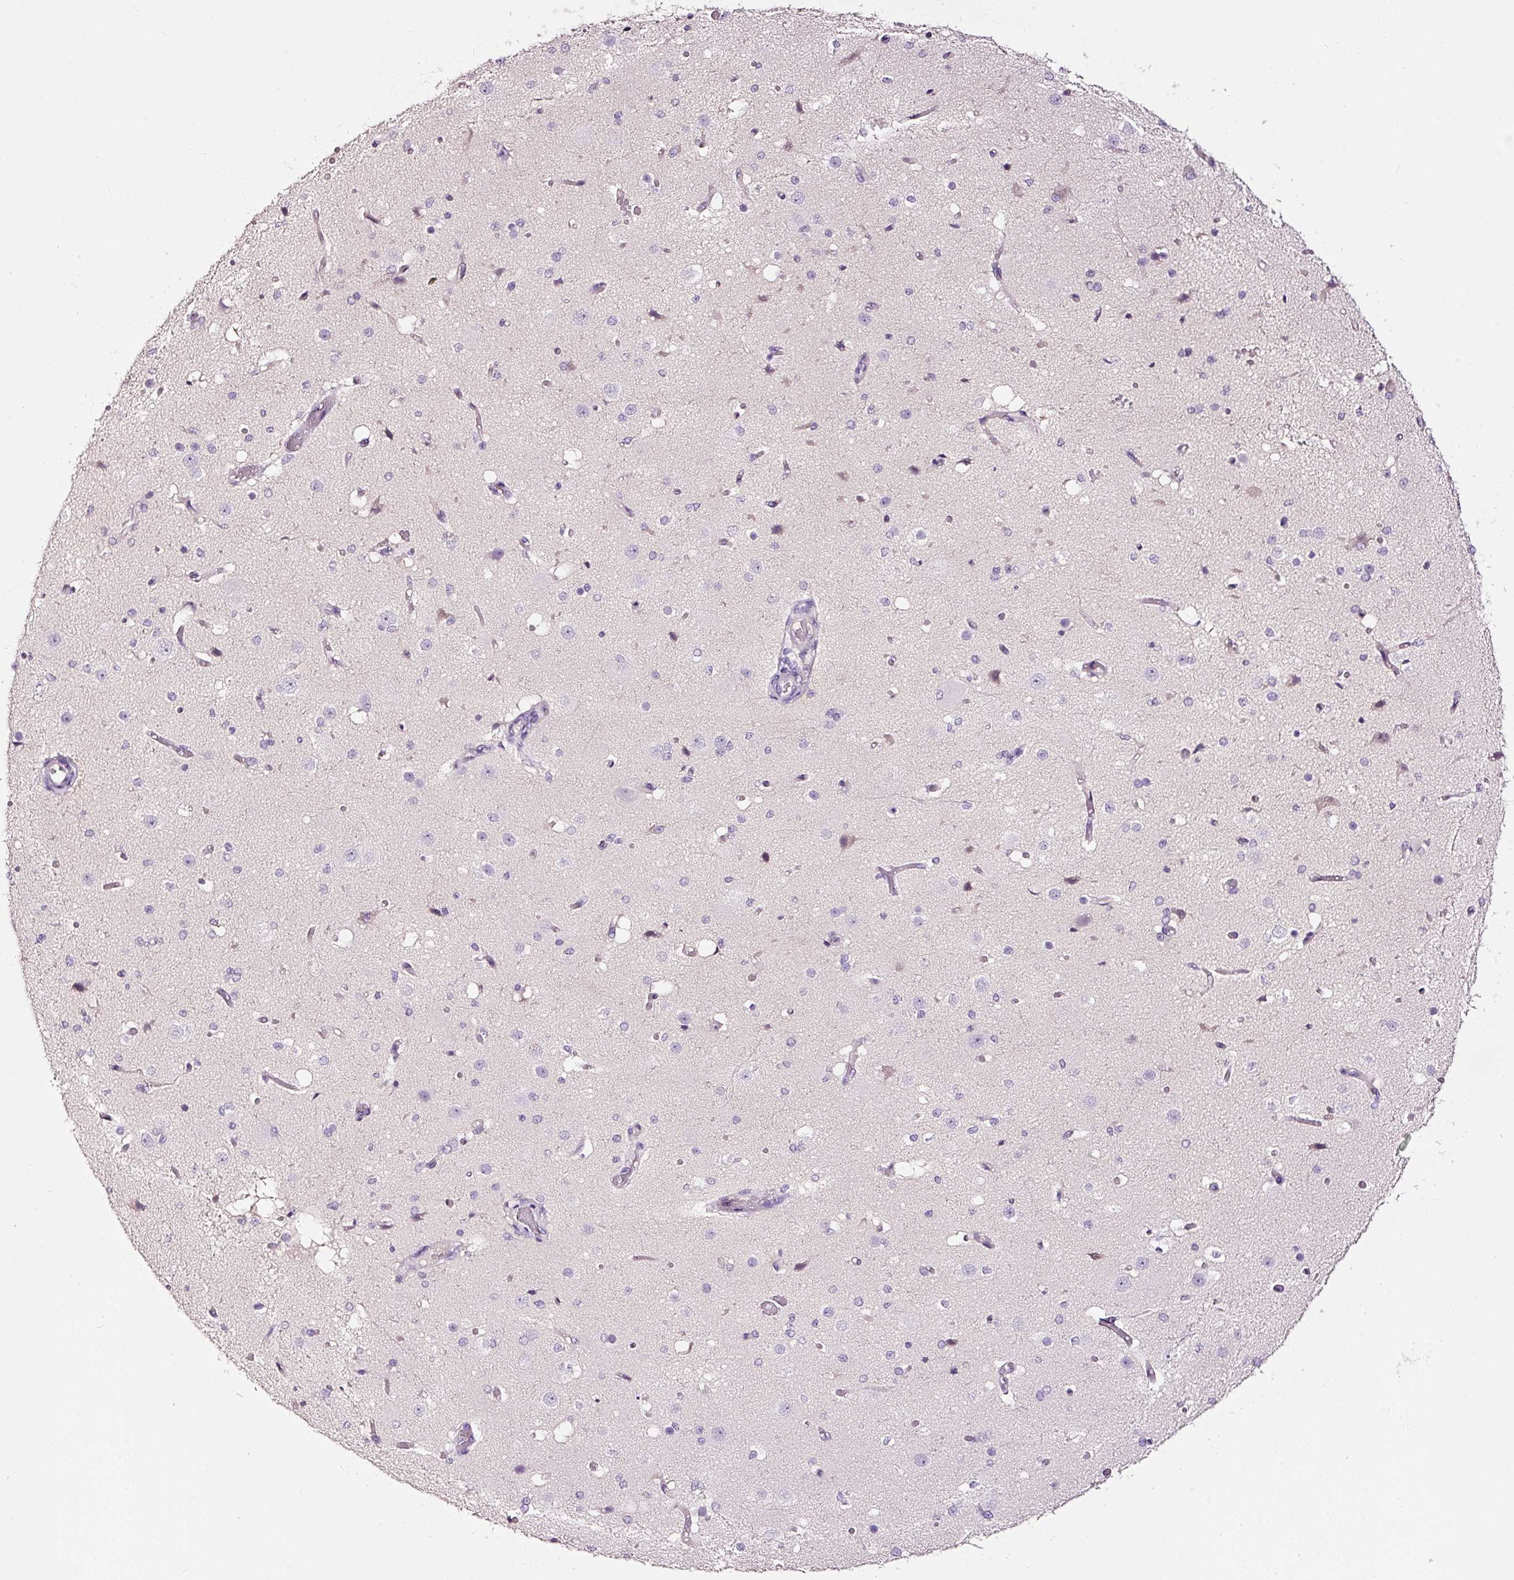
{"staining": {"intensity": "negative", "quantity": "none", "location": "none"}, "tissue": "cerebral cortex", "cell_type": "Endothelial cells", "image_type": "normal", "snomed": [{"axis": "morphology", "description": "Normal tissue, NOS"}, {"axis": "morphology", "description": "Inflammation, NOS"}, {"axis": "topography", "description": "Cerebral cortex"}], "caption": "Protein analysis of benign cerebral cortex exhibits no significant positivity in endothelial cells.", "gene": "LAMP3", "patient": {"sex": "male", "age": 6}}